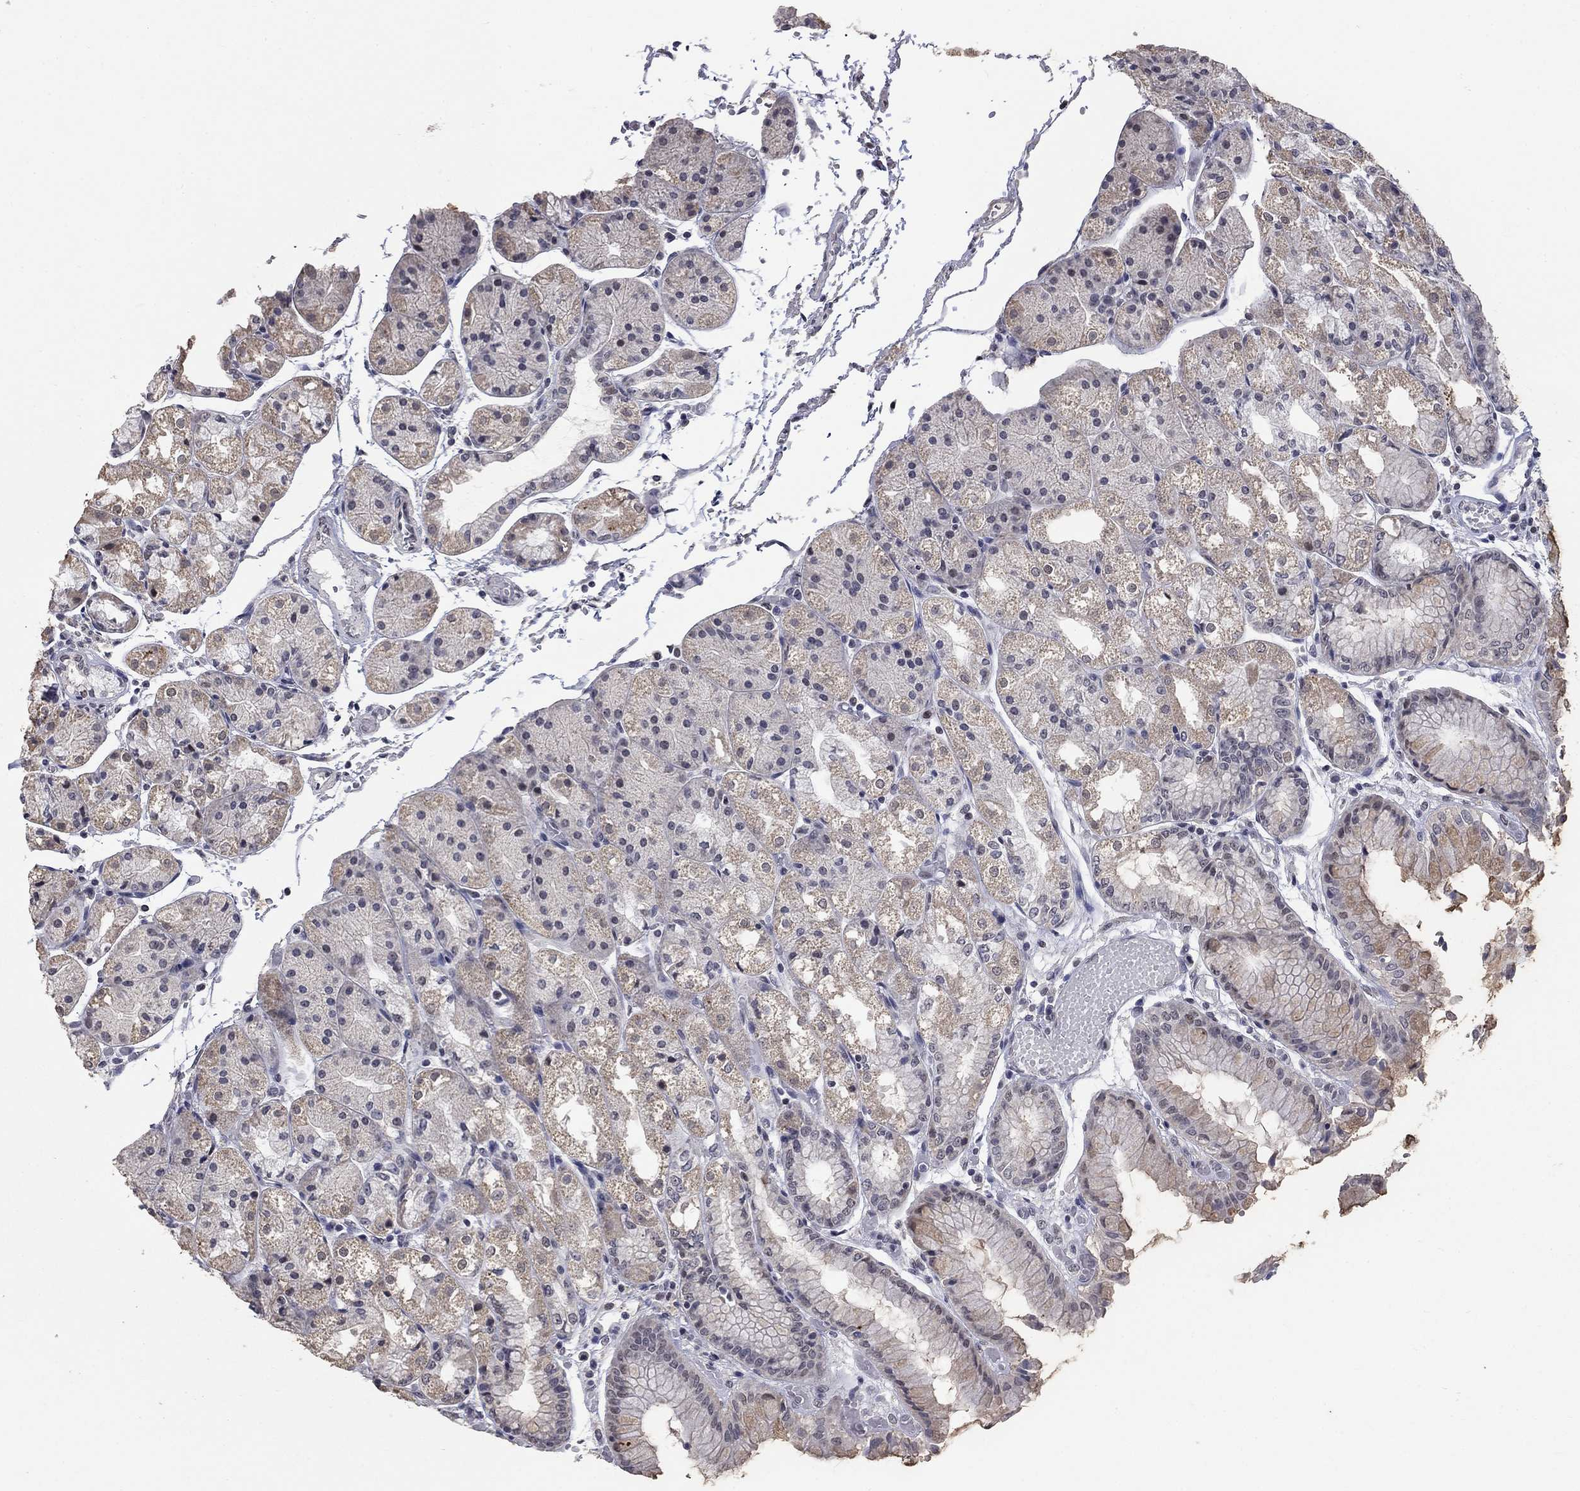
{"staining": {"intensity": "weak", "quantity": "25%-75%", "location": "cytoplasmic/membranous"}, "tissue": "stomach", "cell_type": "Glandular cells", "image_type": "normal", "snomed": [{"axis": "morphology", "description": "Normal tissue, NOS"}, {"axis": "topography", "description": "Stomach, upper"}], "caption": "The immunohistochemical stain labels weak cytoplasmic/membranous expression in glandular cells of benign stomach. The staining is performed using DAB brown chromogen to label protein expression. The nuclei are counter-stained blue using hematoxylin.", "gene": "SPATA33", "patient": {"sex": "male", "age": 72}}